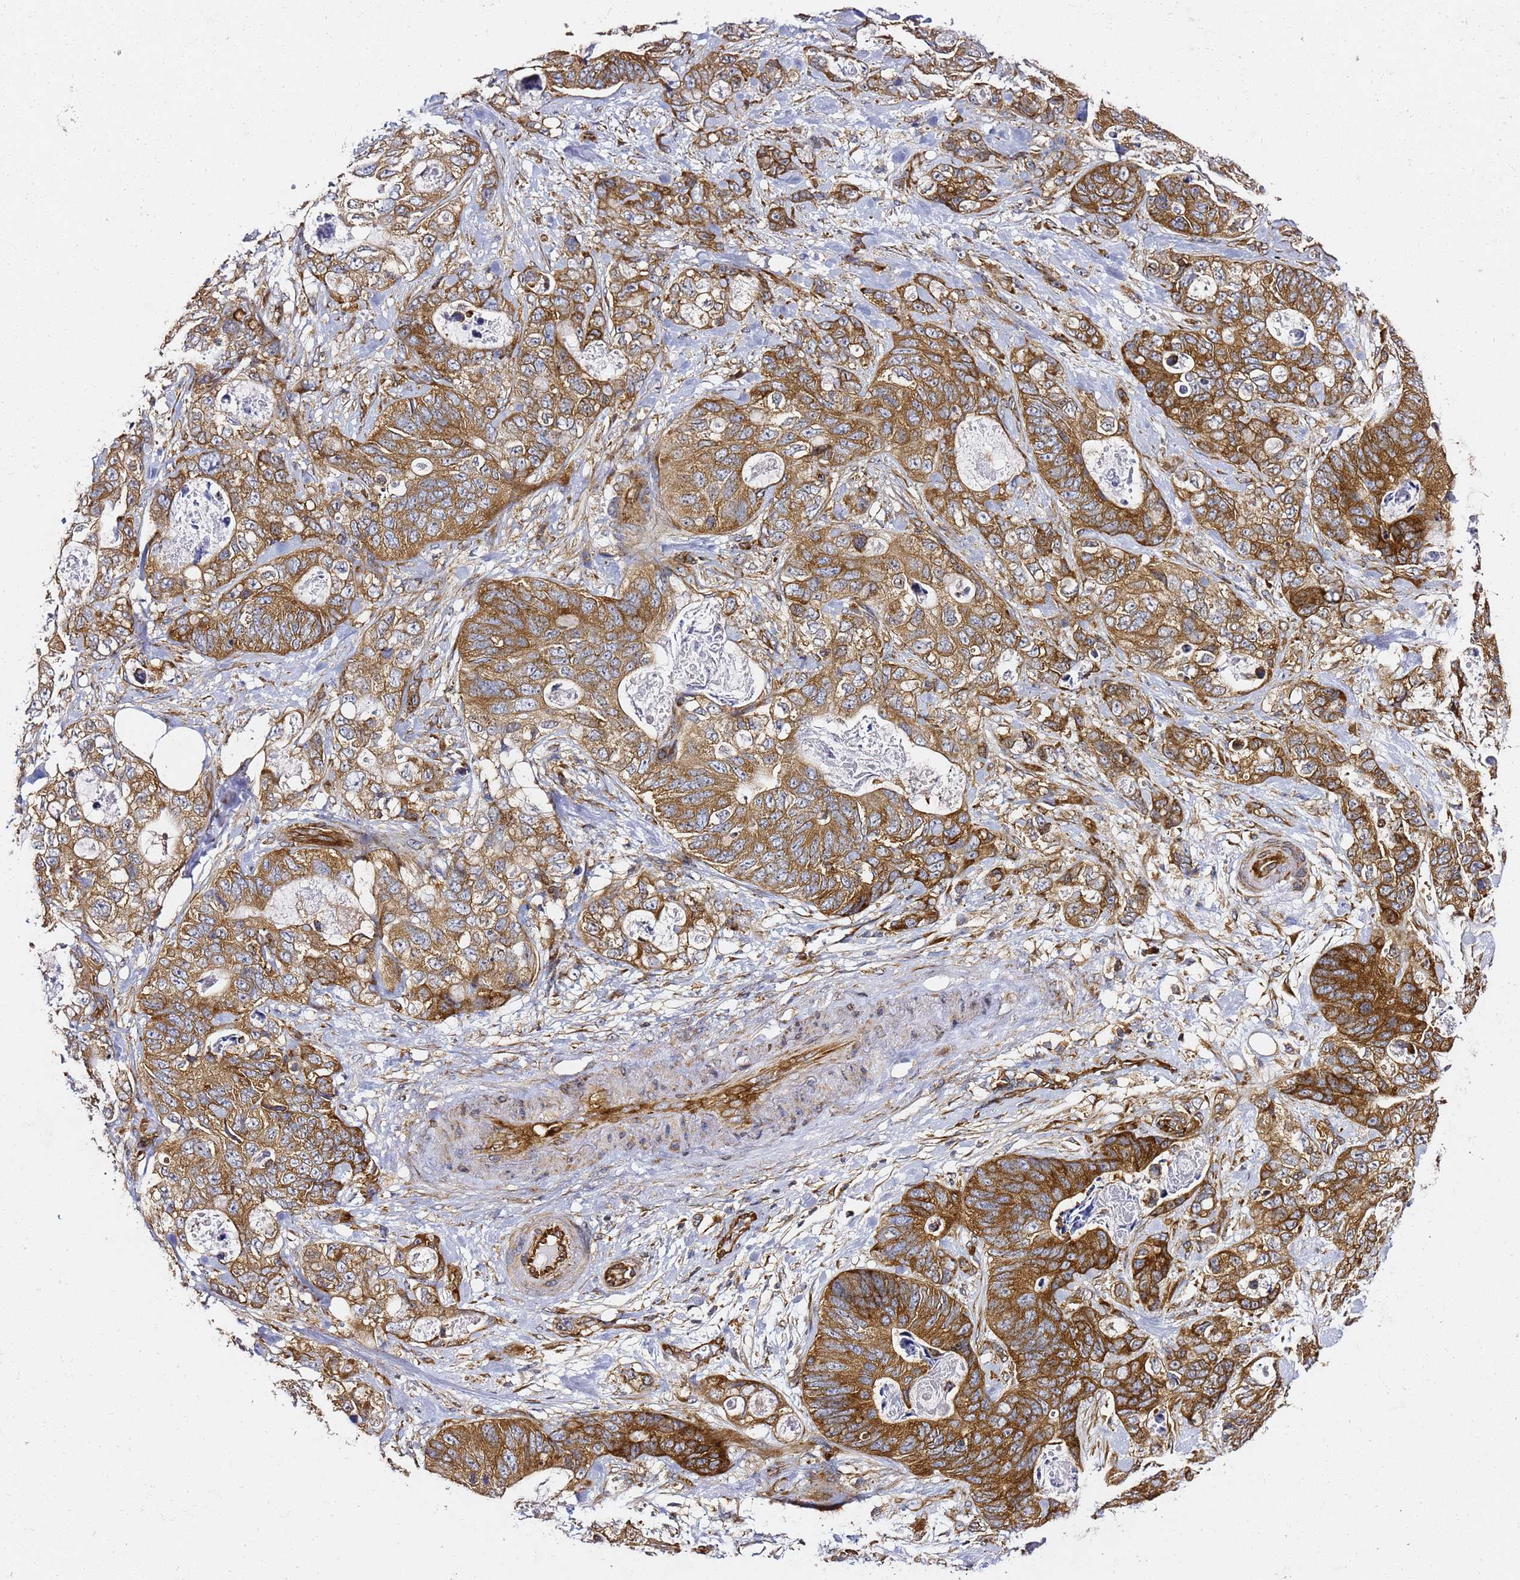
{"staining": {"intensity": "strong", "quantity": ">75%", "location": "cytoplasmic/membranous"}, "tissue": "stomach cancer", "cell_type": "Tumor cells", "image_type": "cancer", "snomed": [{"axis": "morphology", "description": "Normal tissue, NOS"}, {"axis": "morphology", "description": "Adenocarcinoma, NOS"}, {"axis": "topography", "description": "Stomach"}], "caption": "Immunohistochemistry (IHC) of human stomach adenocarcinoma demonstrates high levels of strong cytoplasmic/membranous expression in approximately >75% of tumor cells.", "gene": "TPST1", "patient": {"sex": "female", "age": 89}}